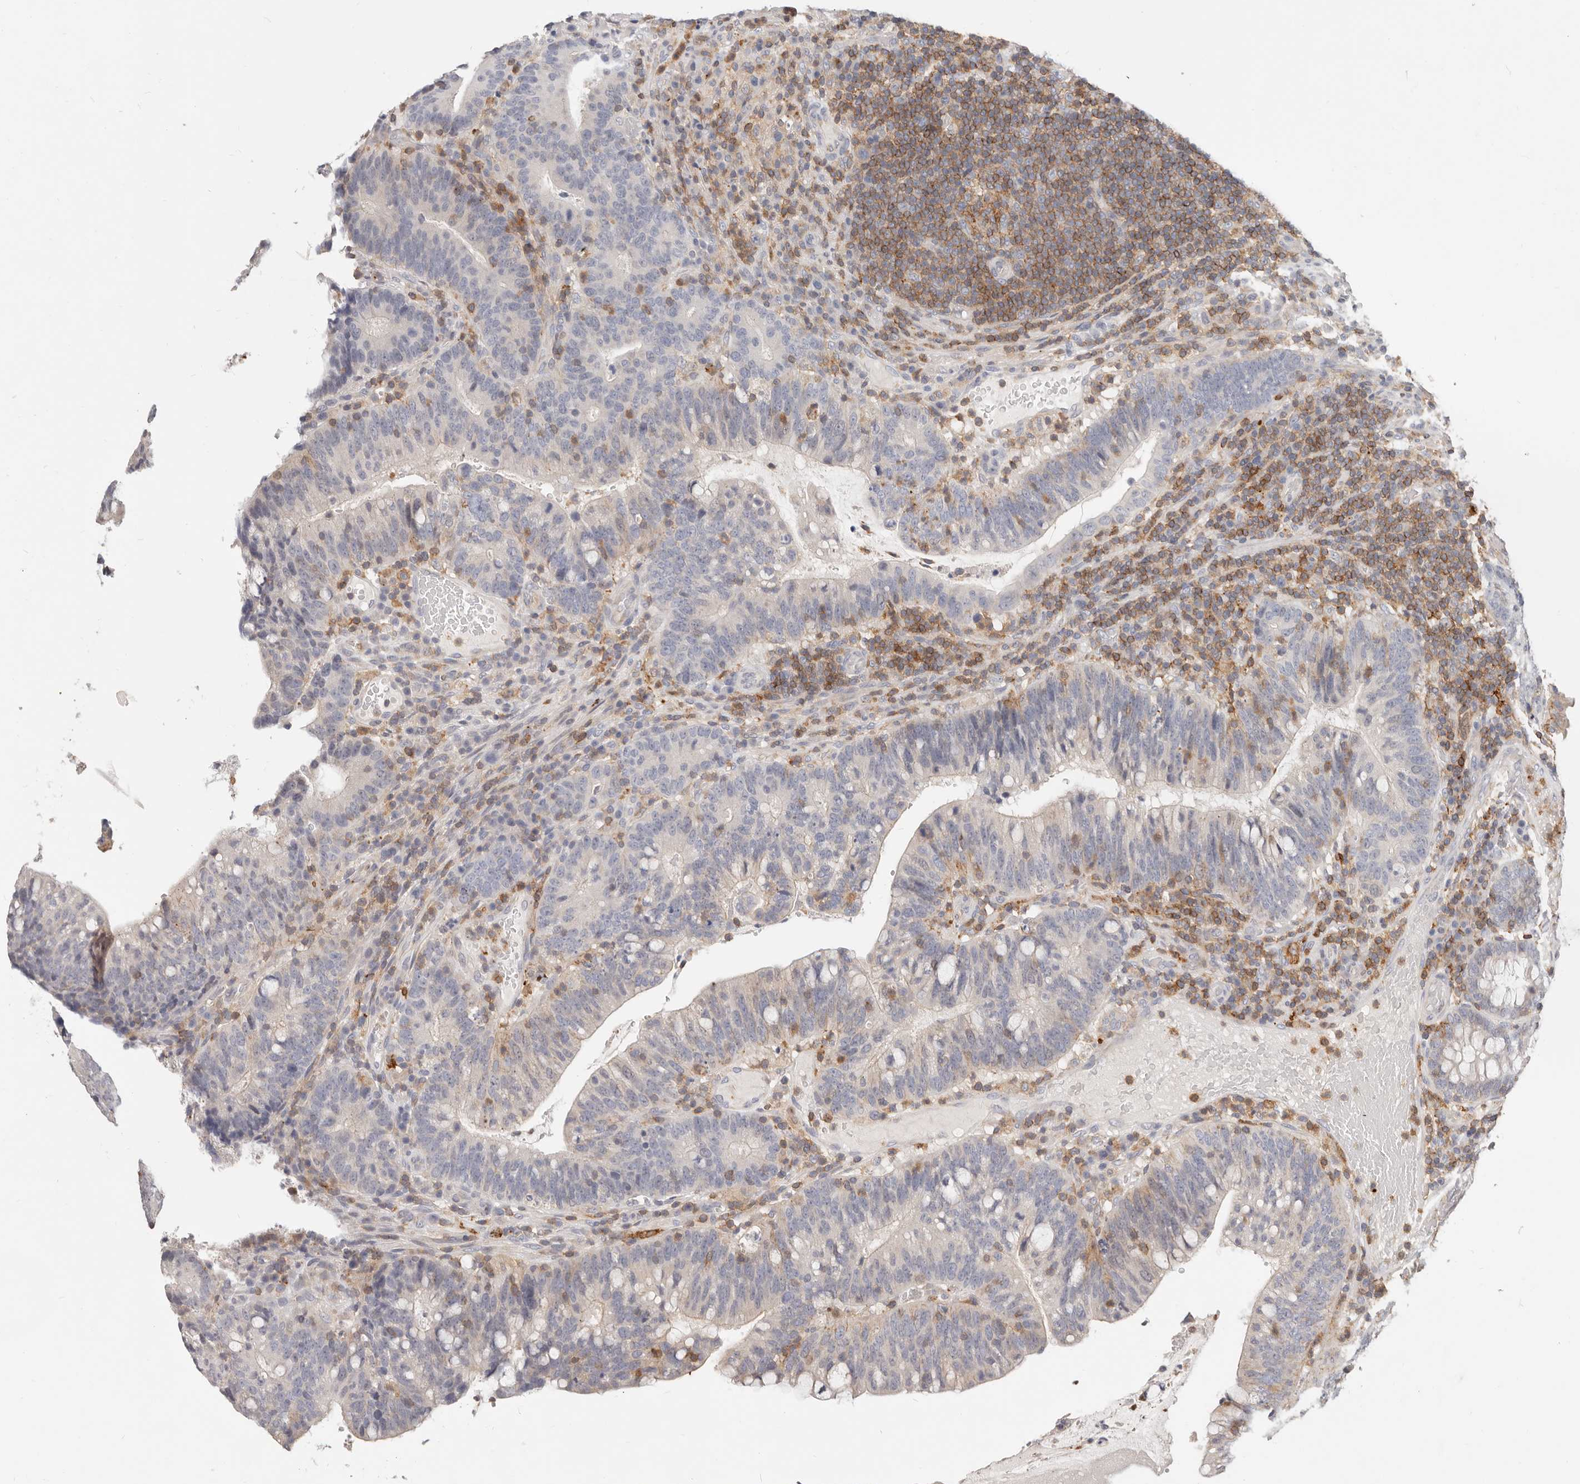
{"staining": {"intensity": "negative", "quantity": "none", "location": "none"}, "tissue": "colorectal cancer", "cell_type": "Tumor cells", "image_type": "cancer", "snomed": [{"axis": "morphology", "description": "Adenocarcinoma, NOS"}, {"axis": "topography", "description": "Colon"}], "caption": "Immunohistochemistry (IHC) photomicrograph of adenocarcinoma (colorectal) stained for a protein (brown), which exhibits no expression in tumor cells. Brightfield microscopy of immunohistochemistry stained with DAB (brown) and hematoxylin (blue), captured at high magnification.", "gene": "TMEM63B", "patient": {"sex": "female", "age": 66}}